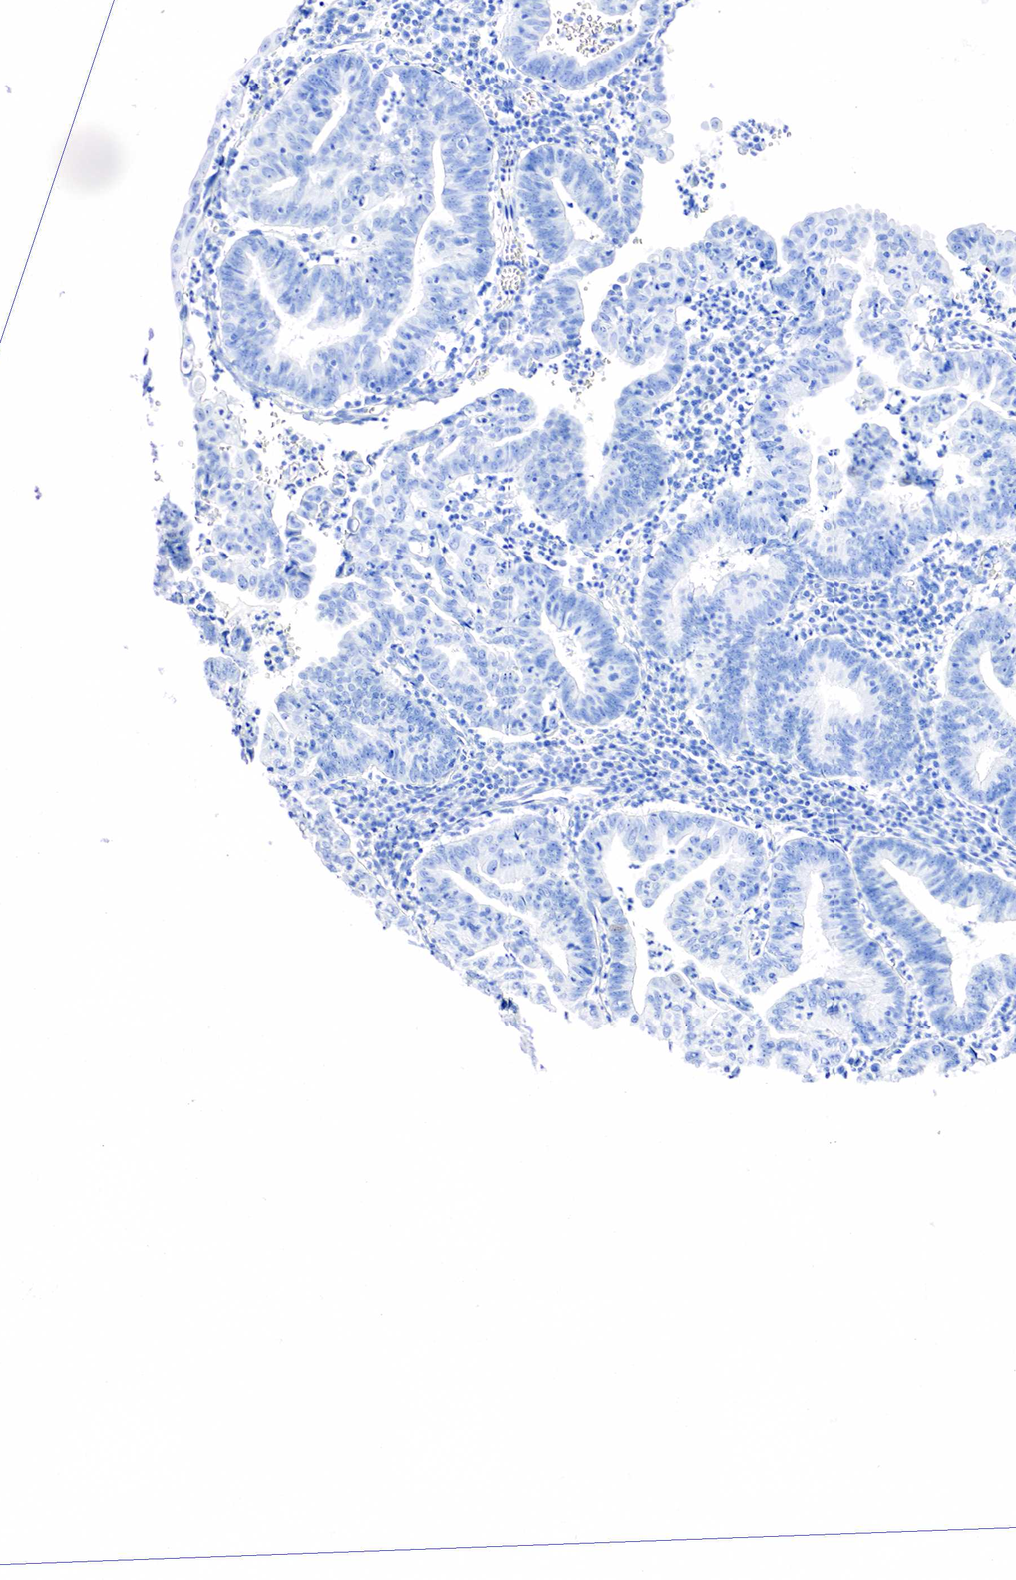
{"staining": {"intensity": "negative", "quantity": "none", "location": "none"}, "tissue": "endometrial cancer", "cell_type": "Tumor cells", "image_type": "cancer", "snomed": [{"axis": "morphology", "description": "Adenocarcinoma, NOS"}, {"axis": "topography", "description": "Endometrium"}], "caption": "Tumor cells are negative for brown protein staining in endometrial cancer. Nuclei are stained in blue.", "gene": "PTH", "patient": {"sex": "female", "age": 60}}